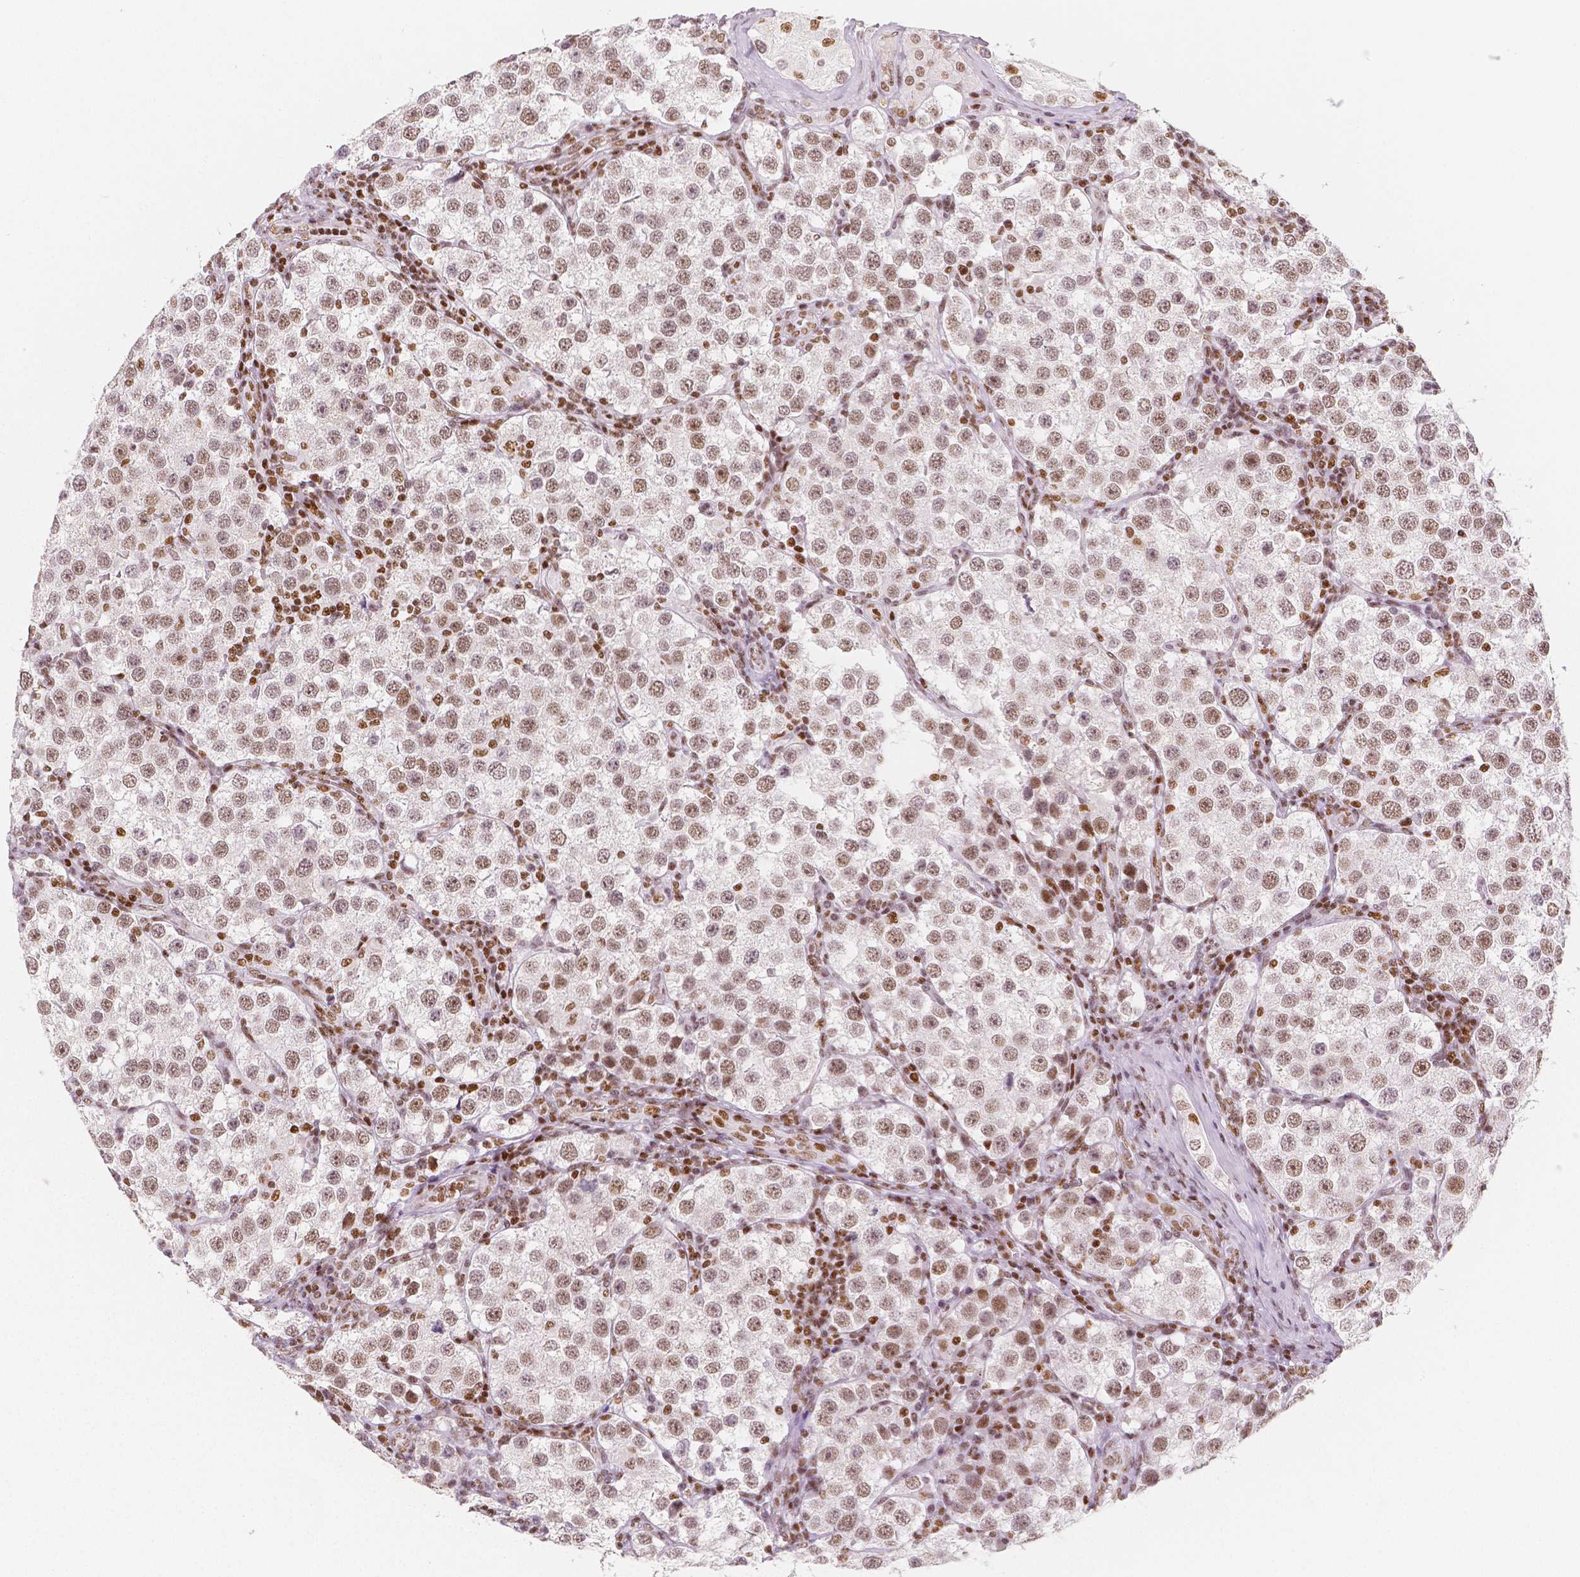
{"staining": {"intensity": "moderate", "quantity": ">75%", "location": "nuclear"}, "tissue": "testis cancer", "cell_type": "Tumor cells", "image_type": "cancer", "snomed": [{"axis": "morphology", "description": "Seminoma, NOS"}, {"axis": "topography", "description": "Testis"}], "caption": "High-power microscopy captured an IHC micrograph of testis seminoma, revealing moderate nuclear staining in approximately >75% of tumor cells. The protein is stained brown, and the nuclei are stained in blue (DAB (3,3'-diaminobenzidine) IHC with brightfield microscopy, high magnification).", "gene": "HDAC1", "patient": {"sex": "male", "age": 37}}